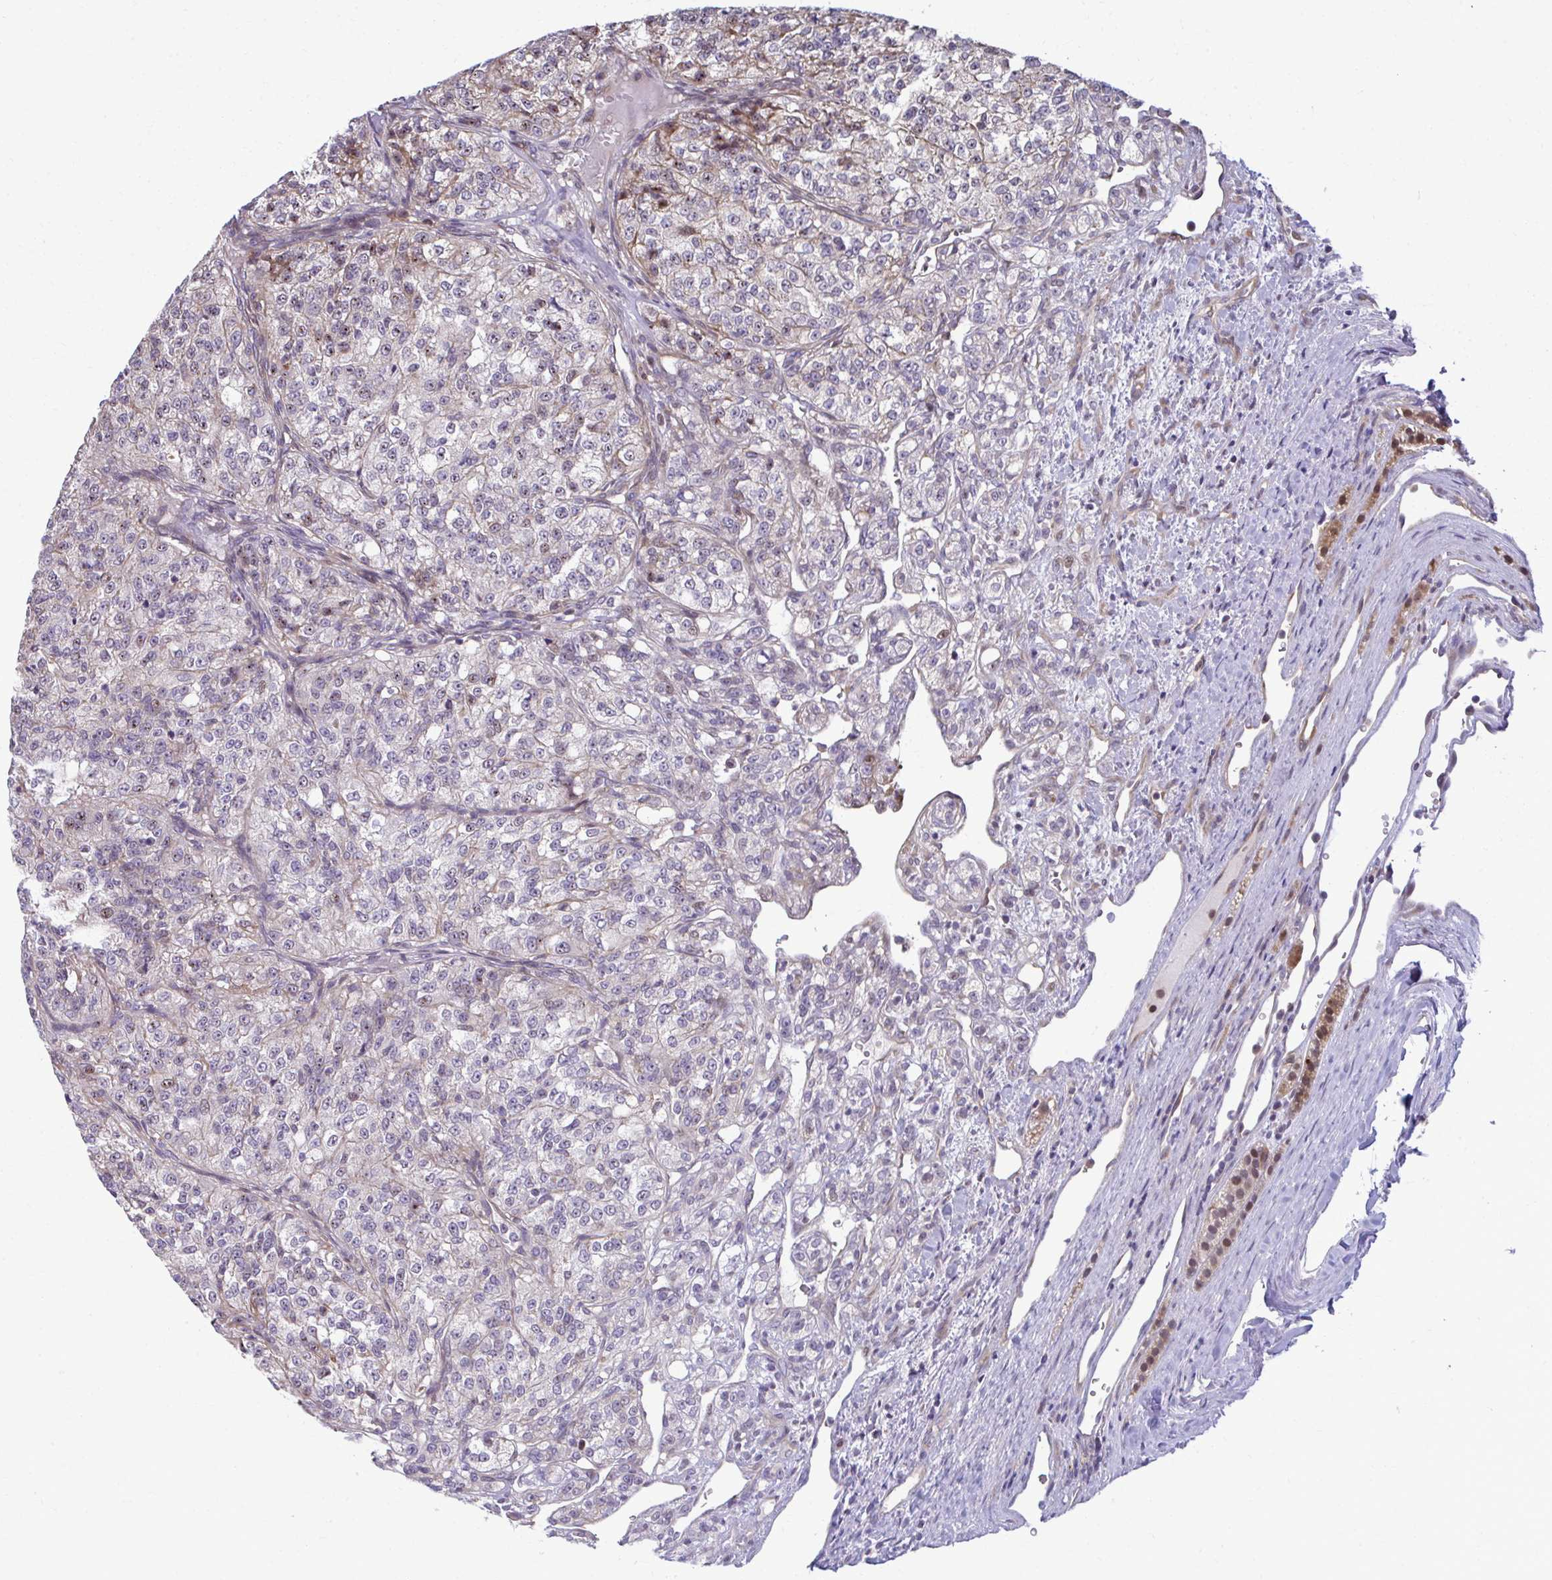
{"staining": {"intensity": "weak", "quantity": "<25%", "location": "cytoplasmic/membranous,nuclear"}, "tissue": "renal cancer", "cell_type": "Tumor cells", "image_type": "cancer", "snomed": [{"axis": "morphology", "description": "Adenocarcinoma, NOS"}, {"axis": "topography", "description": "Kidney"}], "caption": "Renal cancer (adenocarcinoma) was stained to show a protein in brown. There is no significant staining in tumor cells. (DAB (3,3'-diaminobenzidine) IHC with hematoxylin counter stain).", "gene": "MAF1", "patient": {"sex": "female", "age": 63}}